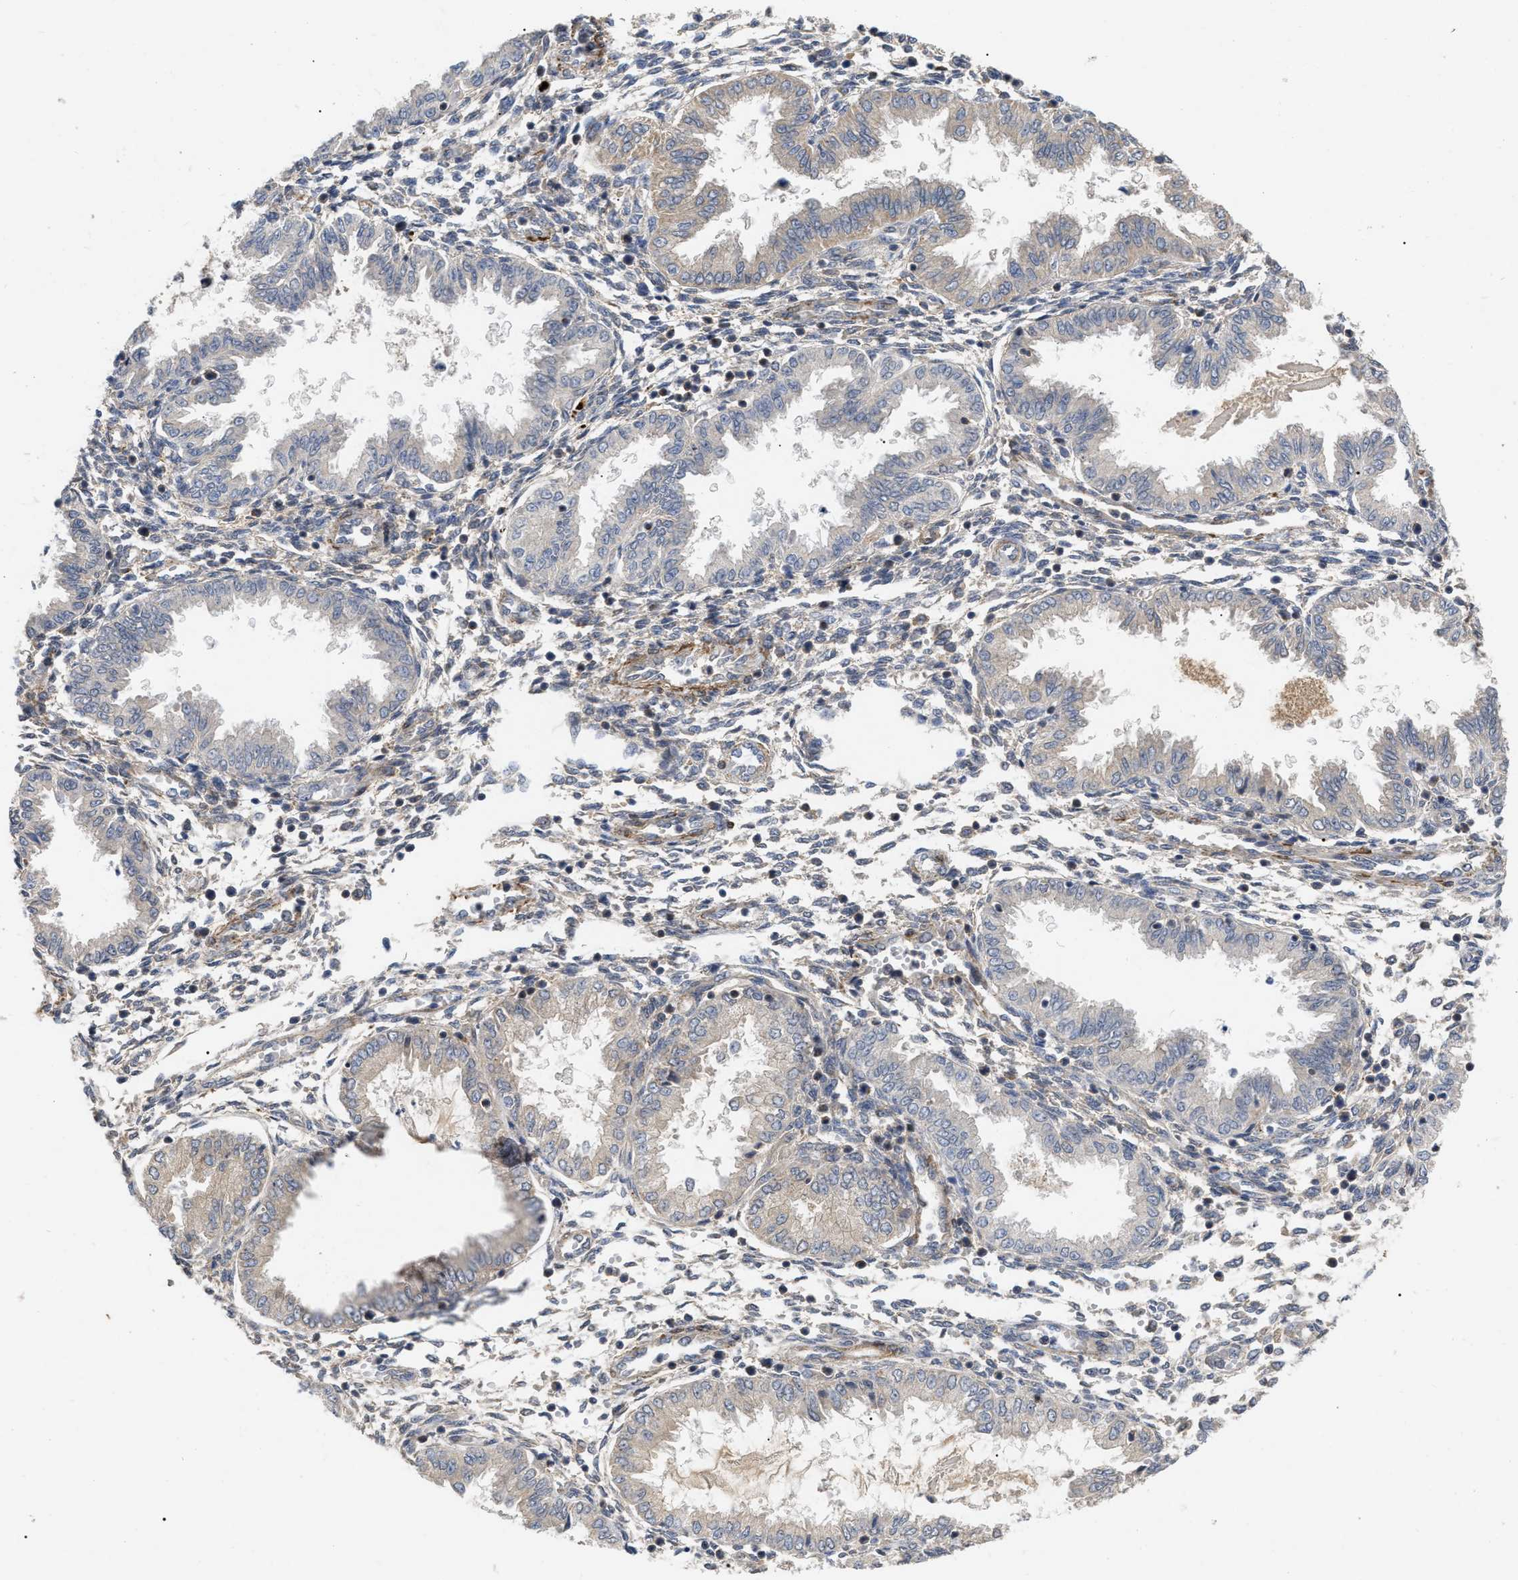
{"staining": {"intensity": "negative", "quantity": "none", "location": "none"}, "tissue": "endometrium", "cell_type": "Cells in endometrial stroma", "image_type": "normal", "snomed": [{"axis": "morphology", "description": "Normal tissue, NOS"}, {"axis": "topography", "description": "Endometrium"}], "caption": "IHC of benign endometrium reveals no positivity in cells in endometrial stroma.", "gene": "ST6GALNAC6", "patient": {"sex": "female", "age": 33}}